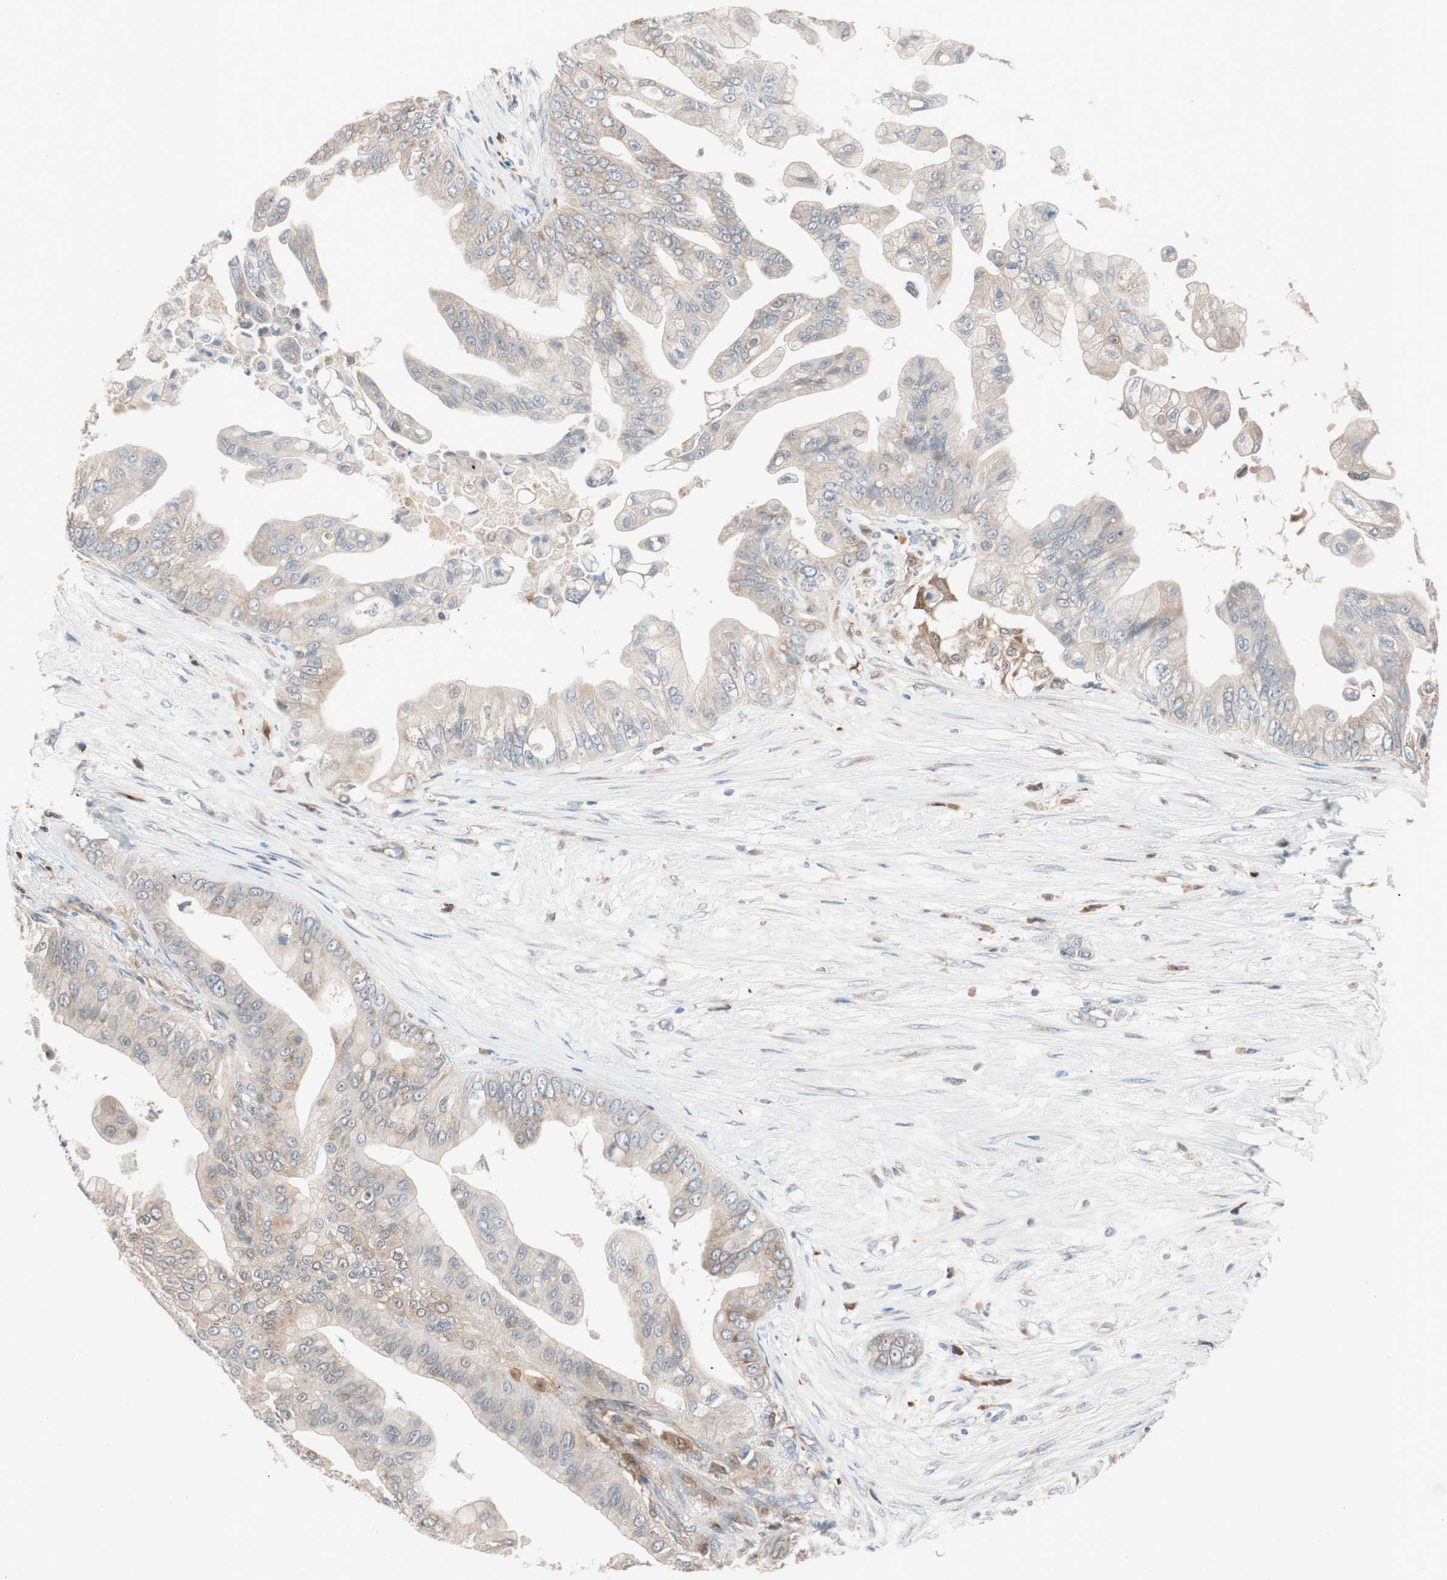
{"staining": {"intensity": "weak", "quantity": ">75%", "location": "cytoplasmic/membranous"}, "tissue": "pancreatic cancer", "cell_type": "Tumor cells", "image_type": "cancer", "snomed": [{"axis": "morphology", "description": "Adenocarcinoma, NOS"}, {"axis": "topography", "description": "Pancreas"}], "caption": "Brown immunohistochemical staining in pancreatic adenocarcinoma exhibits weak cytoplasmic/membranous staining in about >75% of tumor cells.", "gene": "FAAH", "patient": {"sex": "female", "age": 75}}